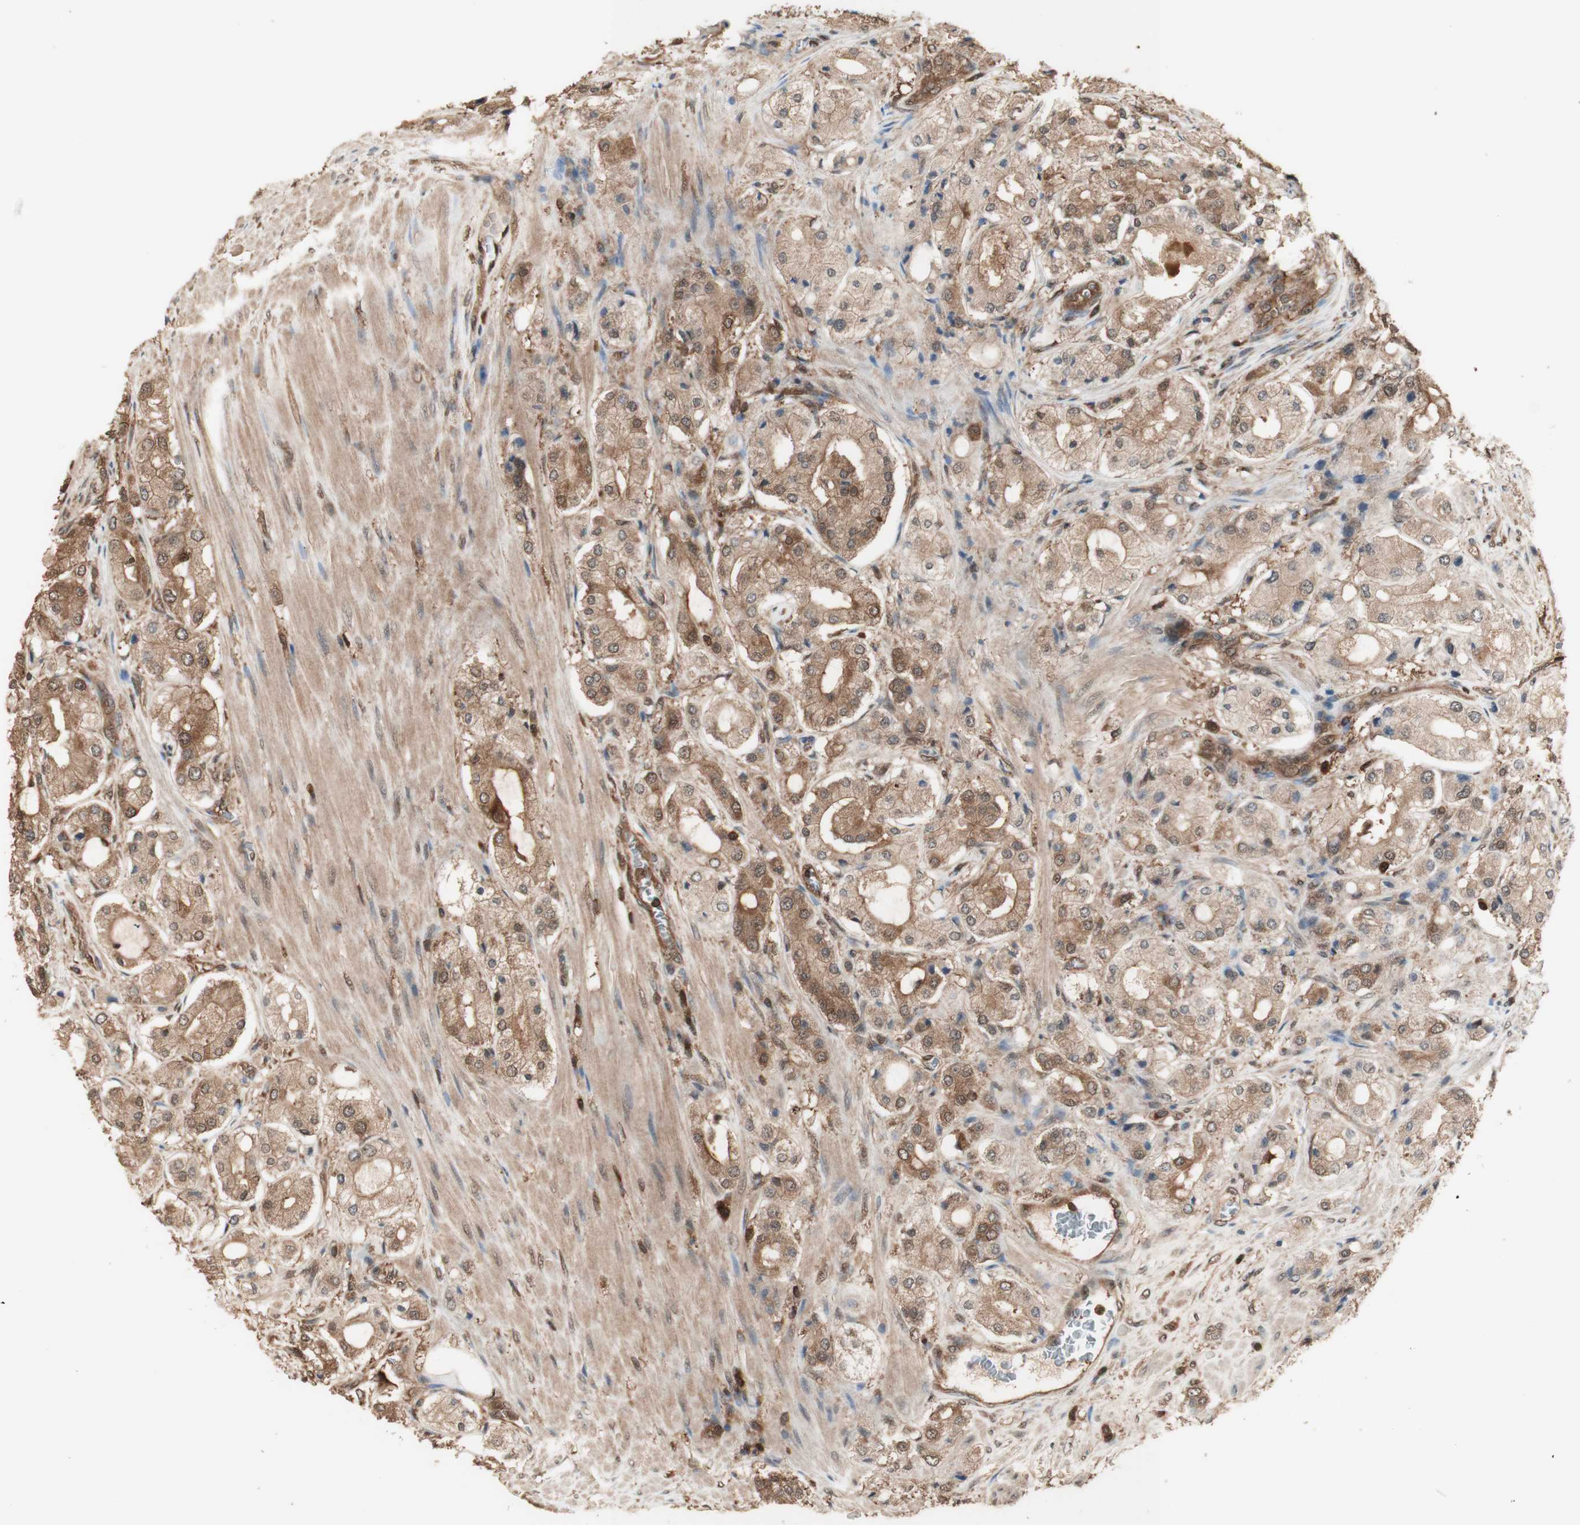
{"staining": {"intensity": "strong", "quantity": ">75%", "location": "cytoplasmic/membranous,nuclear"}, "tissue": "prostate cancer", "cell_type": "Tumor cells", "image_type": "cancer", "snomed": [{"axis": "morphology", "description": "Adenocarcinoma, High grade"}, {"axis": "topography", "description": "Prostate"}], "caption": "IHC image of neoplastic tissue: high-grade adenocarcinoma (prostate) stained using immunohistochemistry (IHC) exhibits high levels of strong protein expression localized specifically in the cytoplasmic/membranous and nuclear of tumor cells, appearing as a cytoplasmic/membranous and nuclear brown color.", "gene": "YWHAB", "patient": {"sex": "male", "age": 65}}